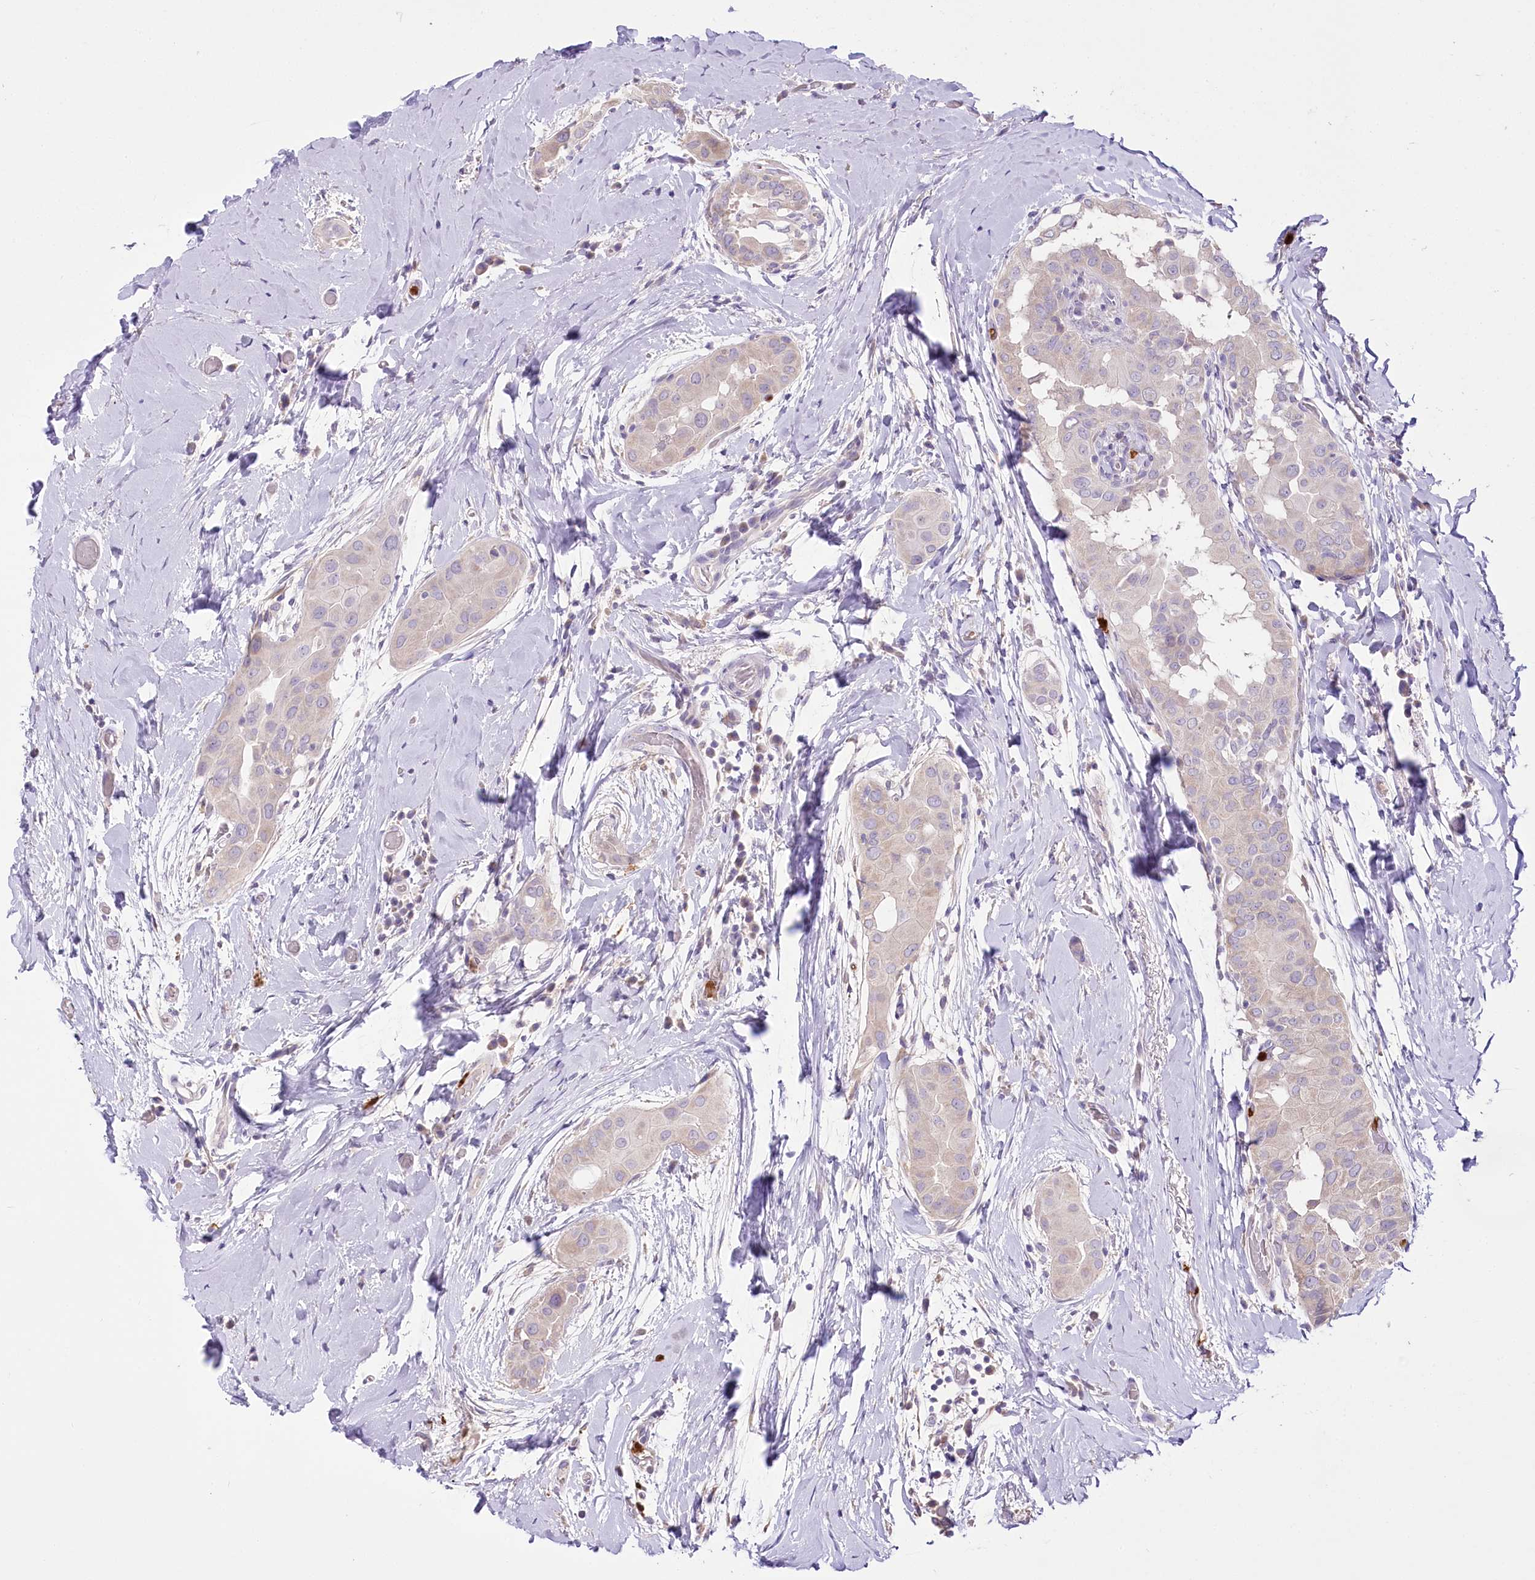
{"staining": {"intensity": "negative", "quantity": "none", "location": "none"}, "tissue": "thyroid cancer", "cell_type": "Tumor cells", "image_type": "cancer", "snomed": [{"axis": "morphology", "description": "Papillary adenocarcinoma, NOS"}, {"axis": "topography", "description": "Thyroid gland"}], "caption": "Thyroid cancer (papillary adenocarcinoma) stained for a protein using immunohistochemistry (IHC) demonstrates no staining tumor cells.", "gene": "DPYD", "patient": {"sex": "male", "age": 33}}